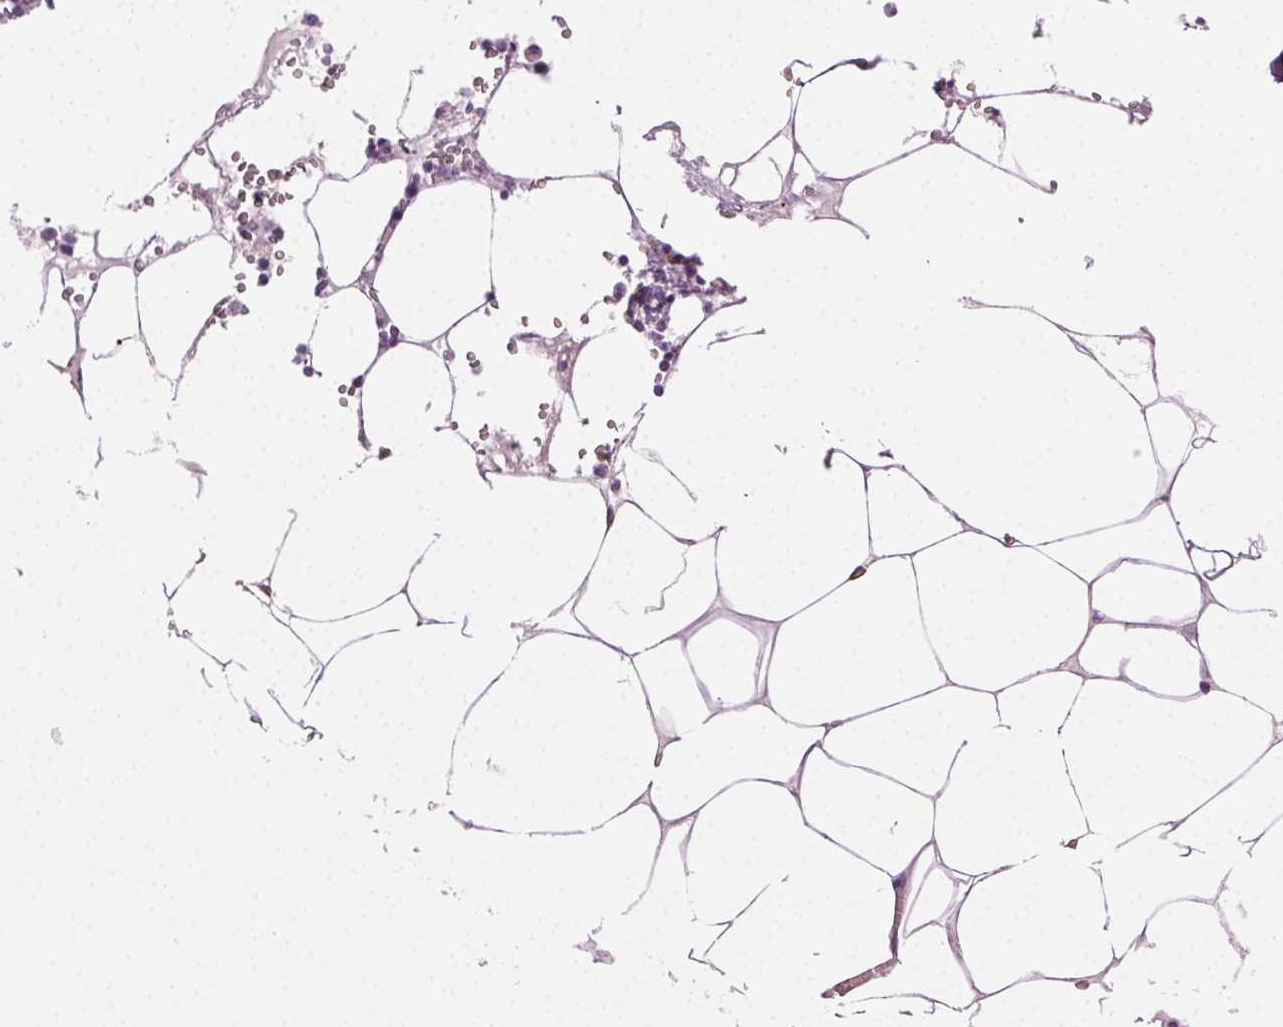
{"staining": {"intensity": "negative", "quantity": "none", "location": "none"}, "tissue": "bone marrow", "cell_type": "Hematopoietic cells", "image_type": "normal", "snomed": [{"axis": "morphology", "description": "Normal tissue, NOS"}, {"axis": "topography", "description": "Bone marrow"}], "caption": "DAB immunohistochemical staining of benign human bone marrow demonstrates no significant positivity in hematopoietic cells.", "gene": "AIF1L", "patient": {"sex": "male", "age": 54}}